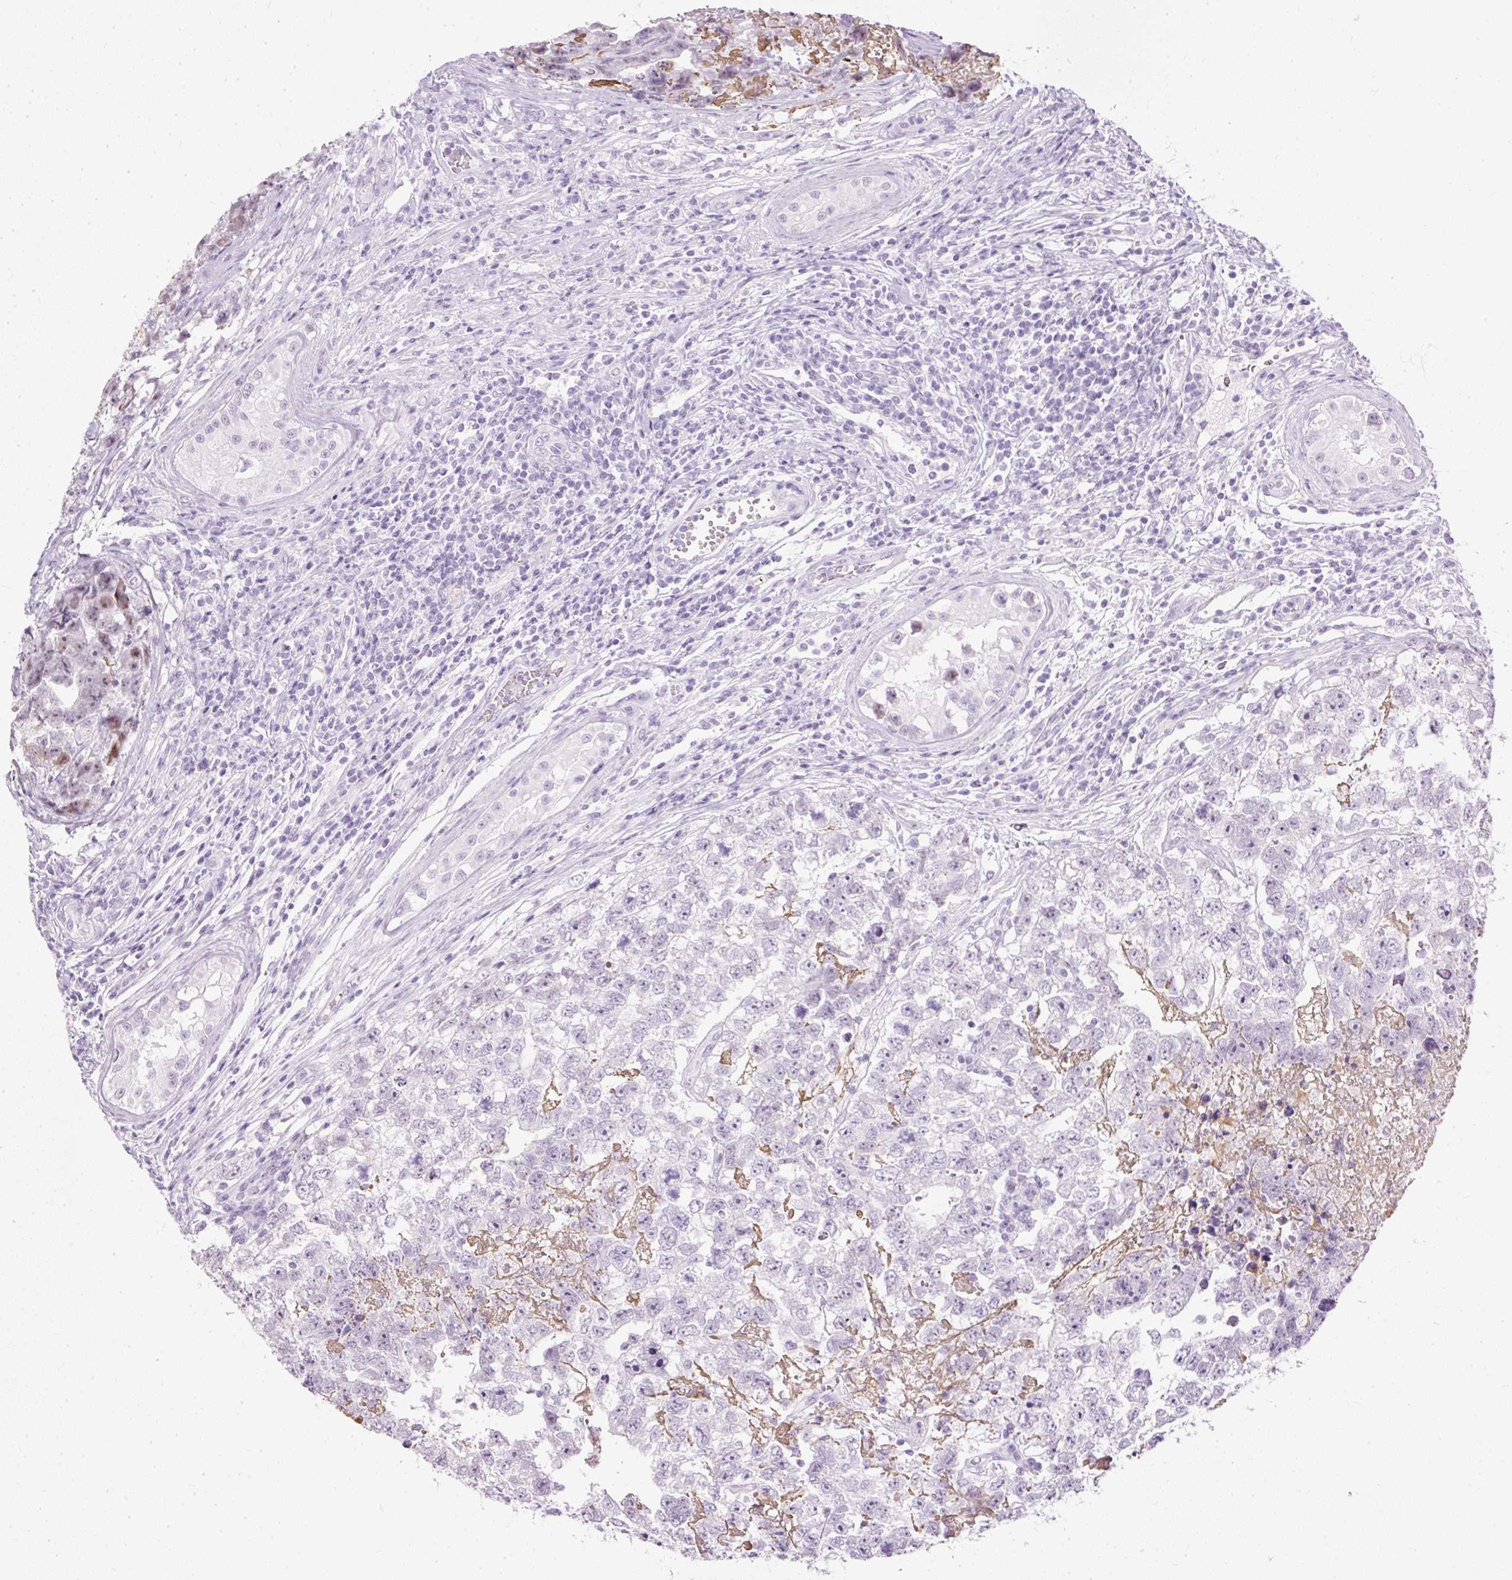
{"staining": {"intensity": "negative", "quantity": "none", "location": "none"}, "tissue": "testis cancer", "cell_type": "Tumor cells", "image_type": "cancer", "snomed": [{"axis": "morphology", "description": "Carcinoma, Embryonal, NOS"}, {"axis": "topography", "description": "Testis"}], "caption": "Tumor cells show no significant protein positivity in embryonal carcinoma (testis).", "gene": "PDE6B", "patient": {"sex": "male", "age": 22}}